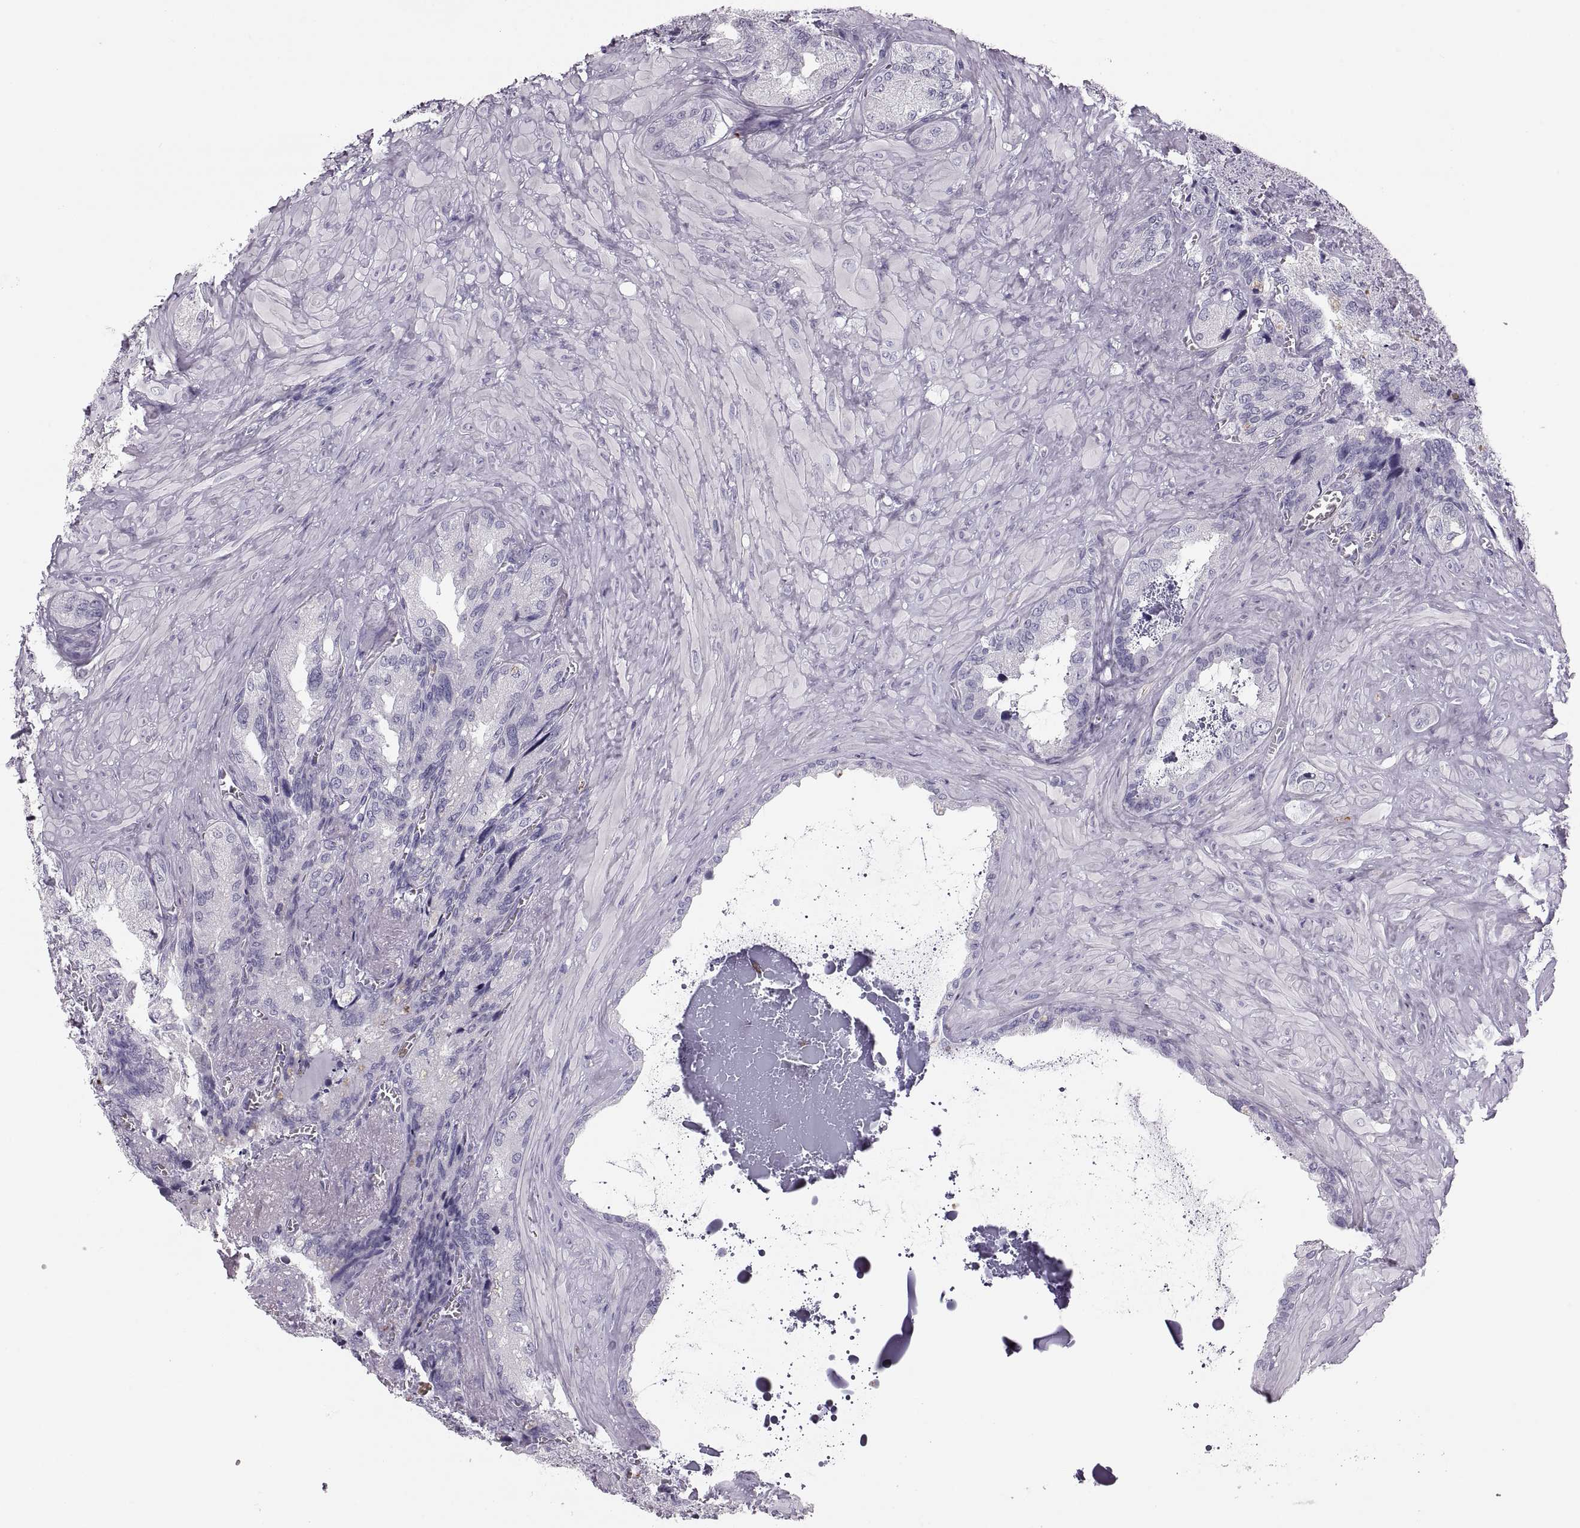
{"staining": {"intensity": "negative", "quantity": "none", "location": "none"}, "tissue": "seminal vesicle", "cell_type": "Glandular cells", "image_type": "normal", "snomed": [{"axis": "morphology", "description": "Normal tissue, NOS"}, {"axis": "topography", "description": "Seminal veicle"}], "caption": "An image of seminal vesicle stained for a protein demonstrates no brown staining in glandular cells. (Stains: DAB IHC with hematoxylin counter stain, Microscopy: brightfield microscopy at high magnification).", "gene": "MILR1", "patient": {"sex": "male", "age": 72}}